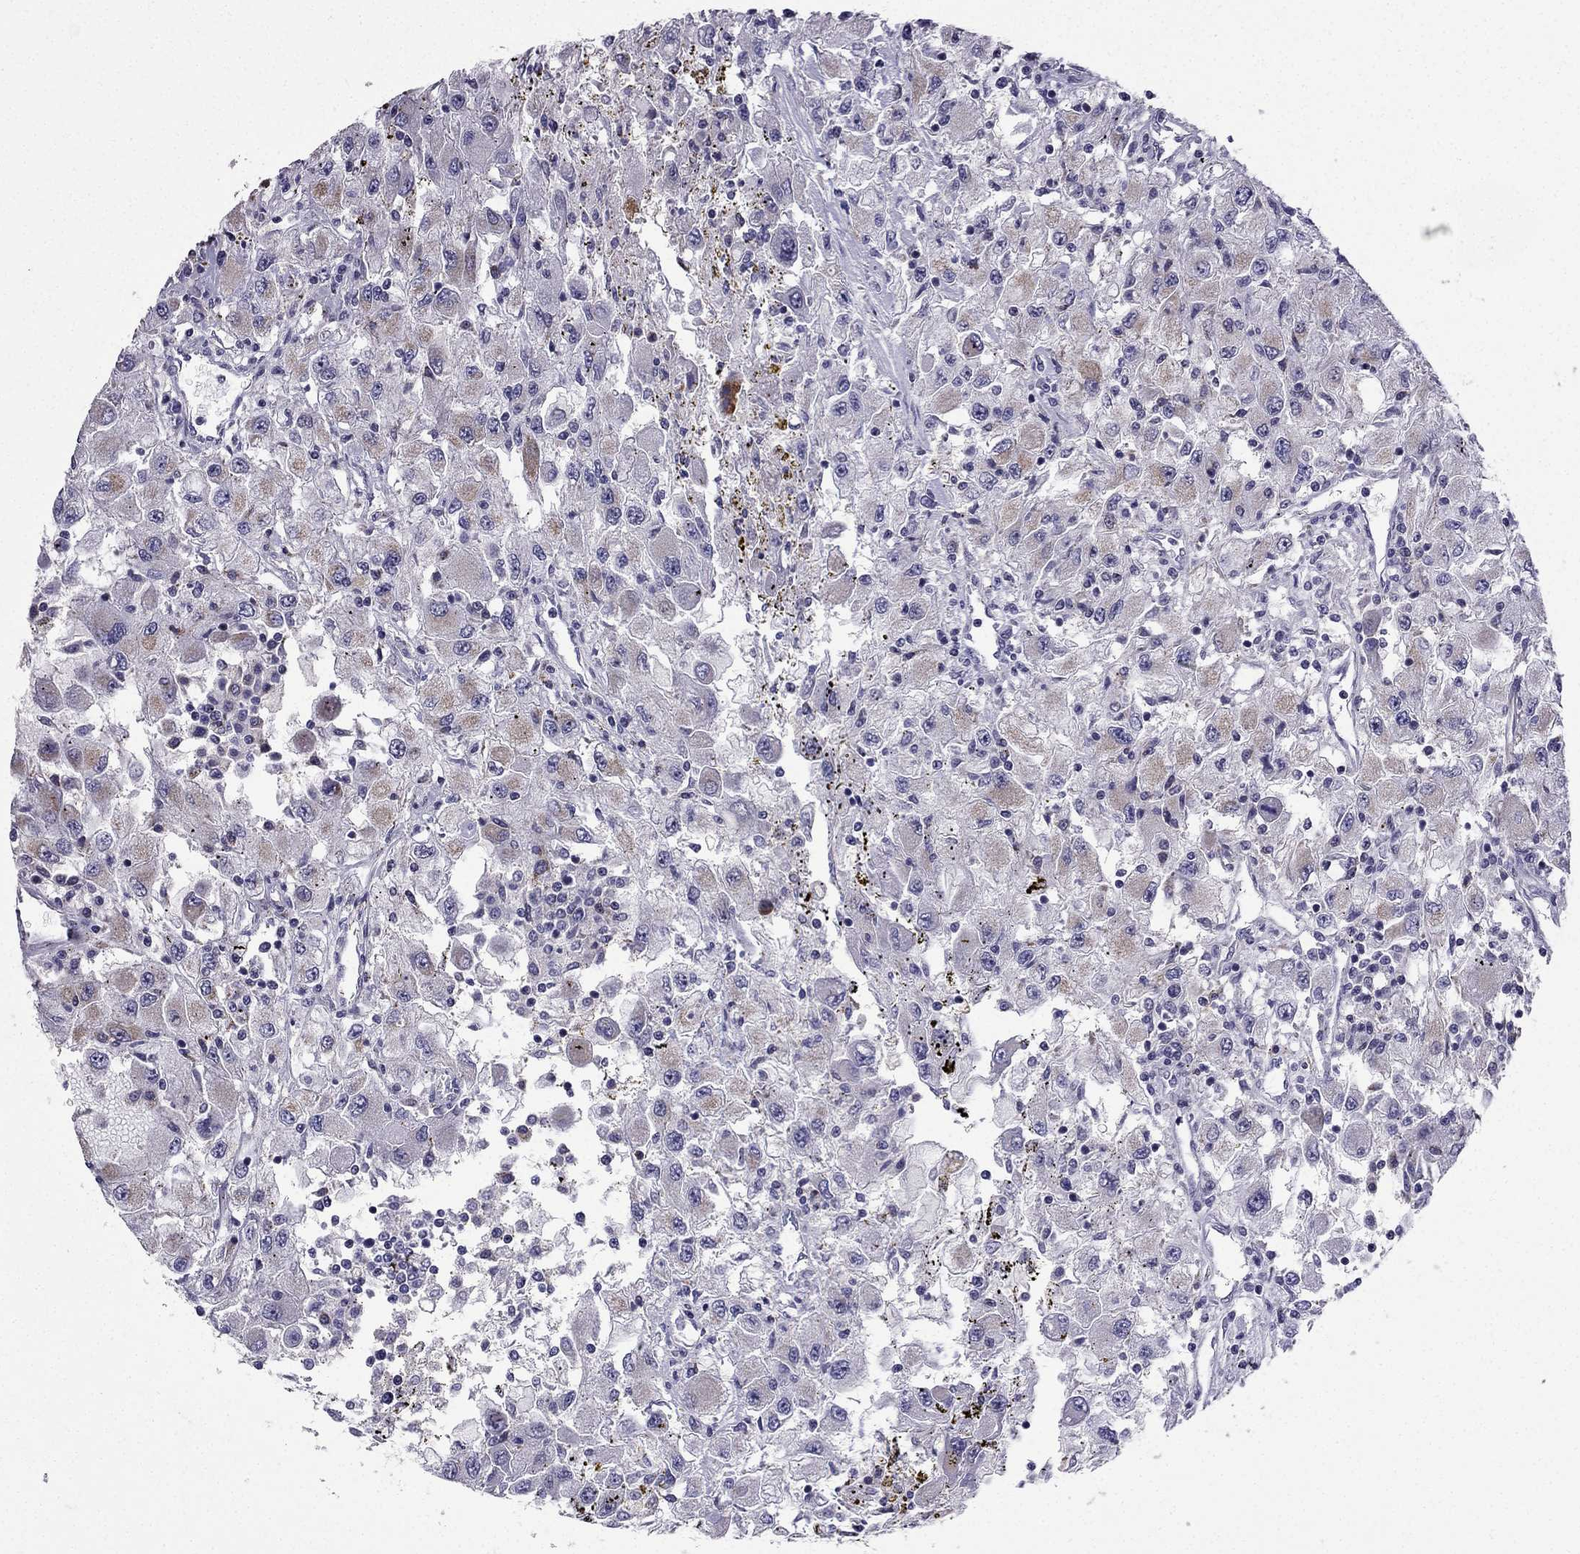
{"staining": {"intensity": "weak", "quantity": ">75%", "location": "cytoplasmic/membranous"}, "tissue": "renal cancer", "cell_type": "Tumor cells", "image_type": "cancer", "snomed": [{"axis": "morphology", "description": "Adenocarcinoma, NOS"}, {"axis": "topography", "description": "Kidney"}], "caption": "A low amount of weak cytoplasmic/membranous positivity is seen in approximately >75% of tumor cells in renal cancer tissue.", "gene": "SLC6A2", "patient": {"sex": "female", "age": 67}}